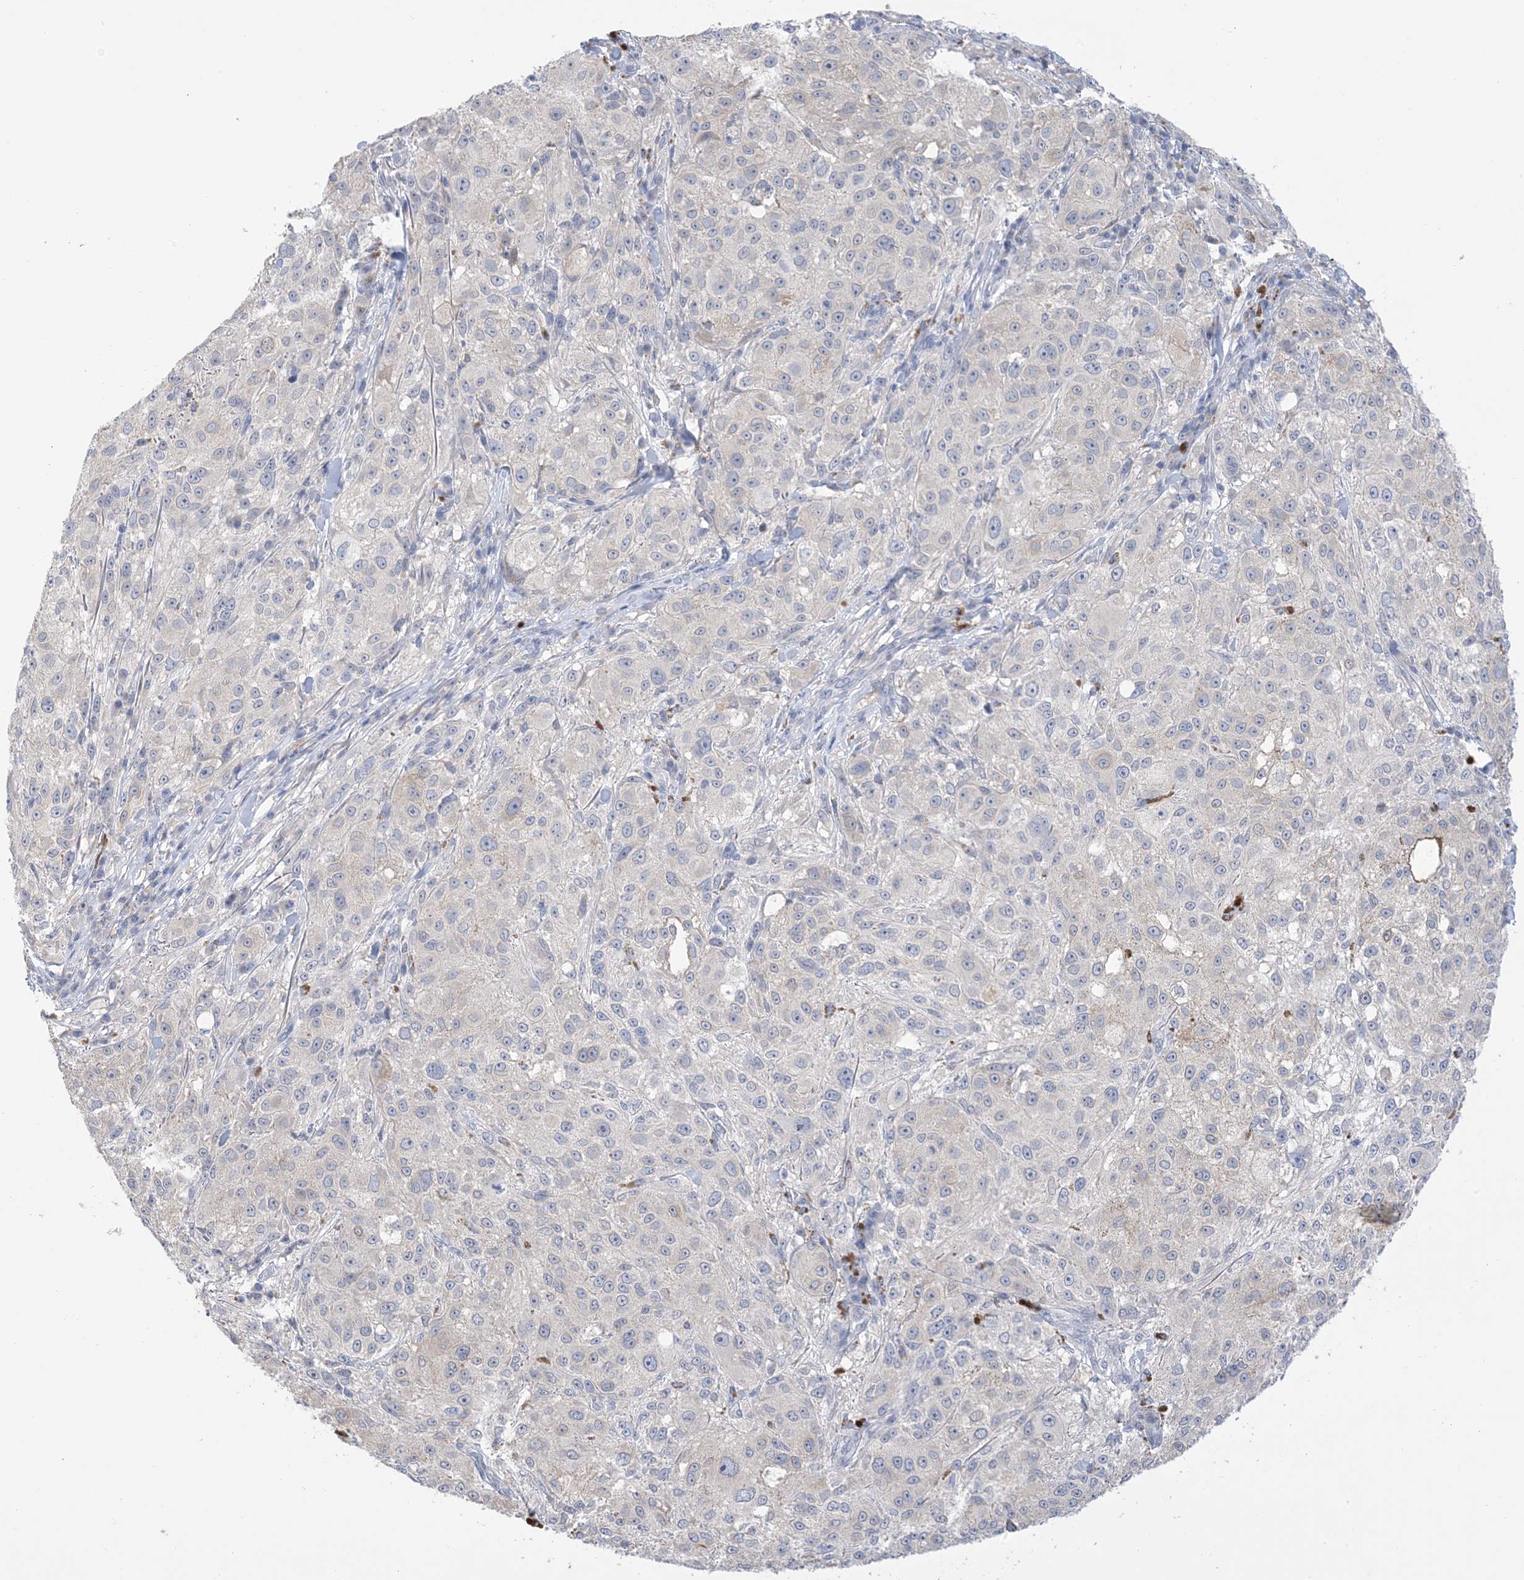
{"staining": {"intensity": "negative", "quantity": "none", "location": "none"}, "tissue": "melanoma", "cell_type": "Tumor cells", "image_type": "cancer", "snomed": [{"axis": "morphology", "description": "Necrosis, NOS"}, {"axis": "morphology", "description": "Malignant melanoma, NOS"}, {"axis": "topography", "description": "Skin"}], "caption": "Image shows no protein positivity in tumor cells of malignant melanoma tissue. (Brightfield microscopy of DAB immunohistochemistry at high magnification).", "gene": "TTYH1", "patient": {"sex": "female", "age": 87}}